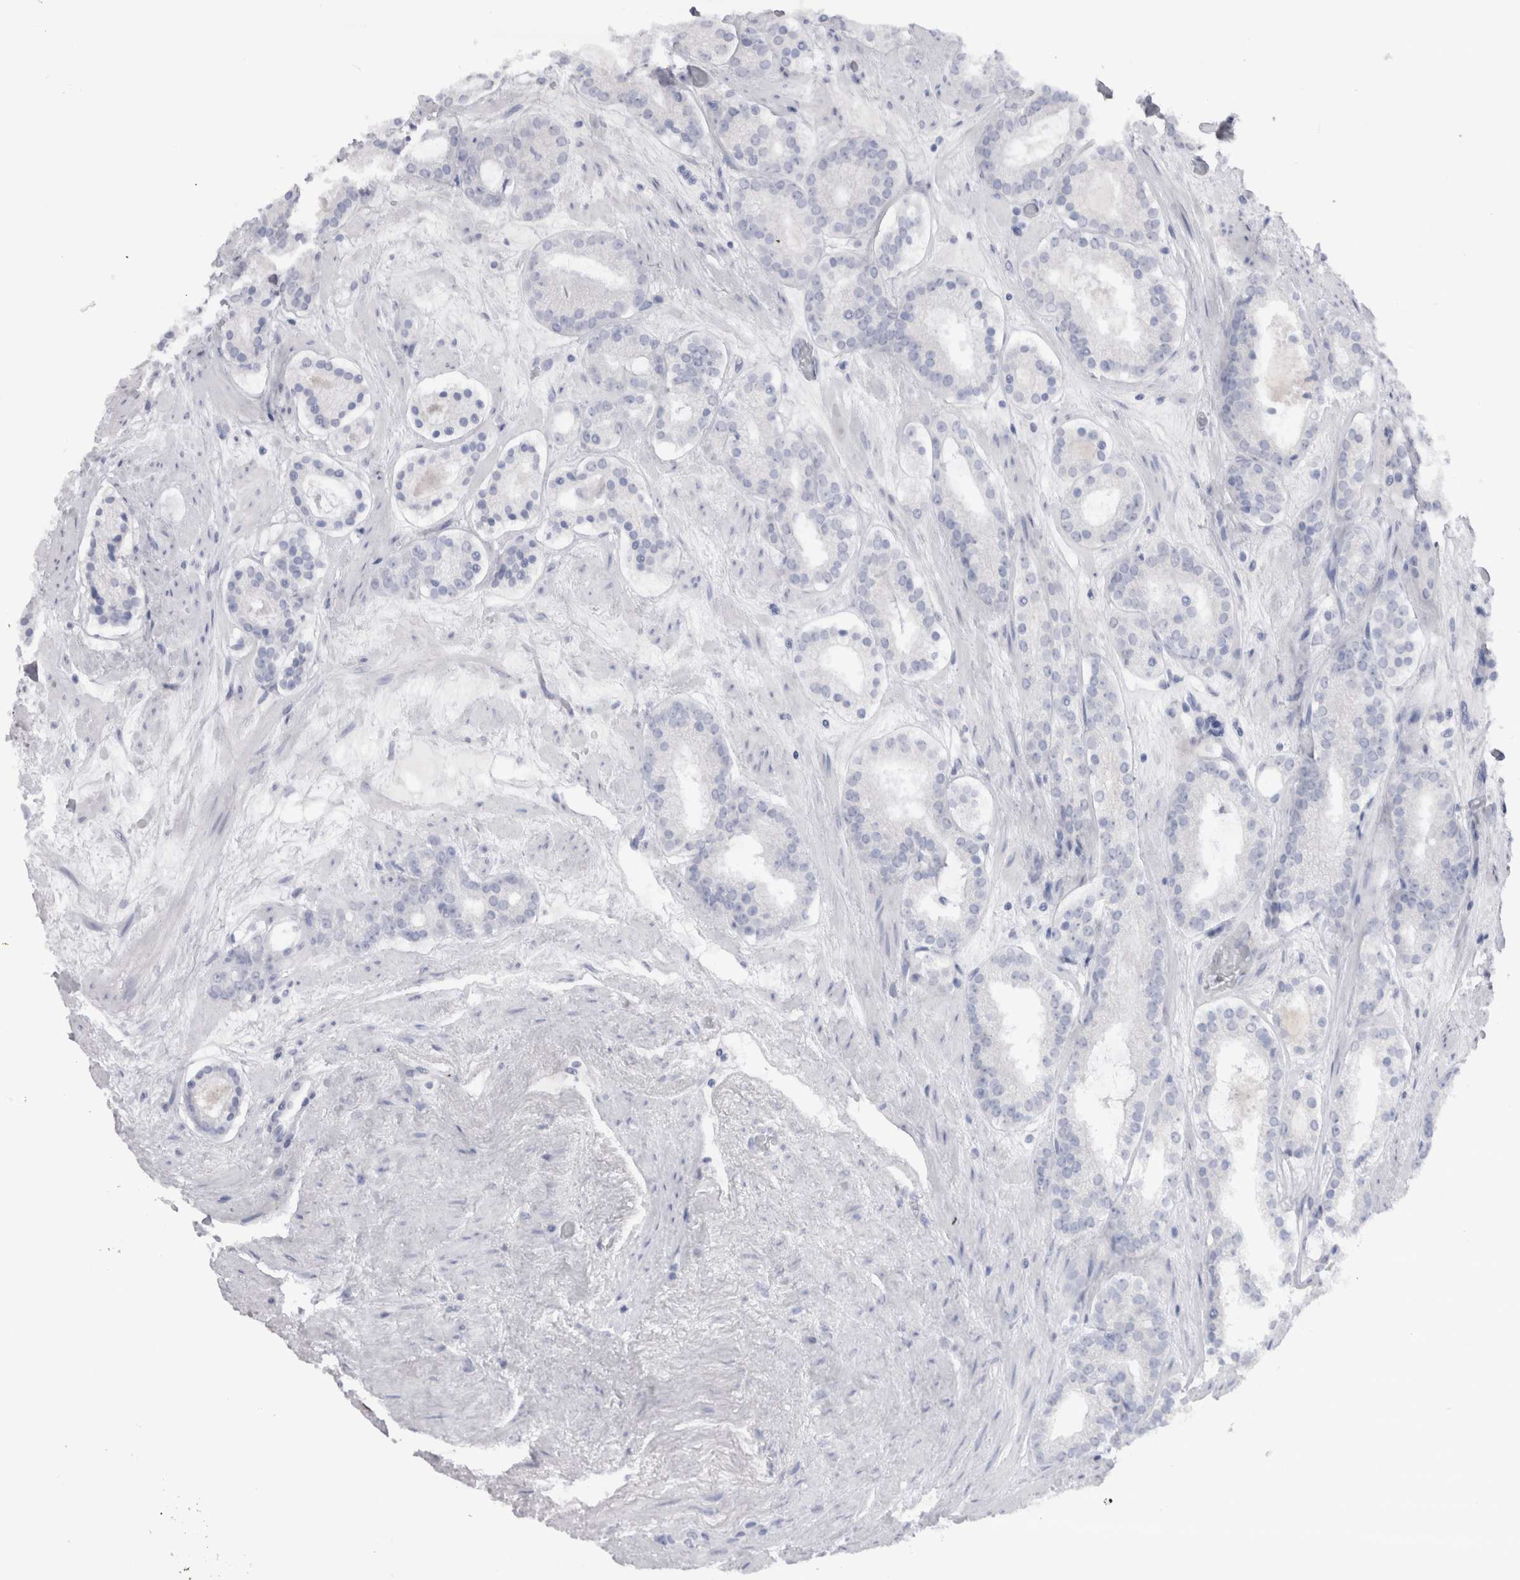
{"staining": {"intensity": "negative", "quantity": "none", "location": "none"}, "tissue": "prostate cancer", "cell_type": "Tumor cells", "image_type": "cancer", "snomed": [{"axis": "morphology", "description": "Adenocarcinoma, Low grade"}, {"axis": "topography", "description": "Prostate"}], "caption": "Tumor cells show no significant protein positivity in prostate cancer (adenocarcinoma (low-grade)).", "gene": "CDH17", "patient": {"sex": "male", "age": 69}}